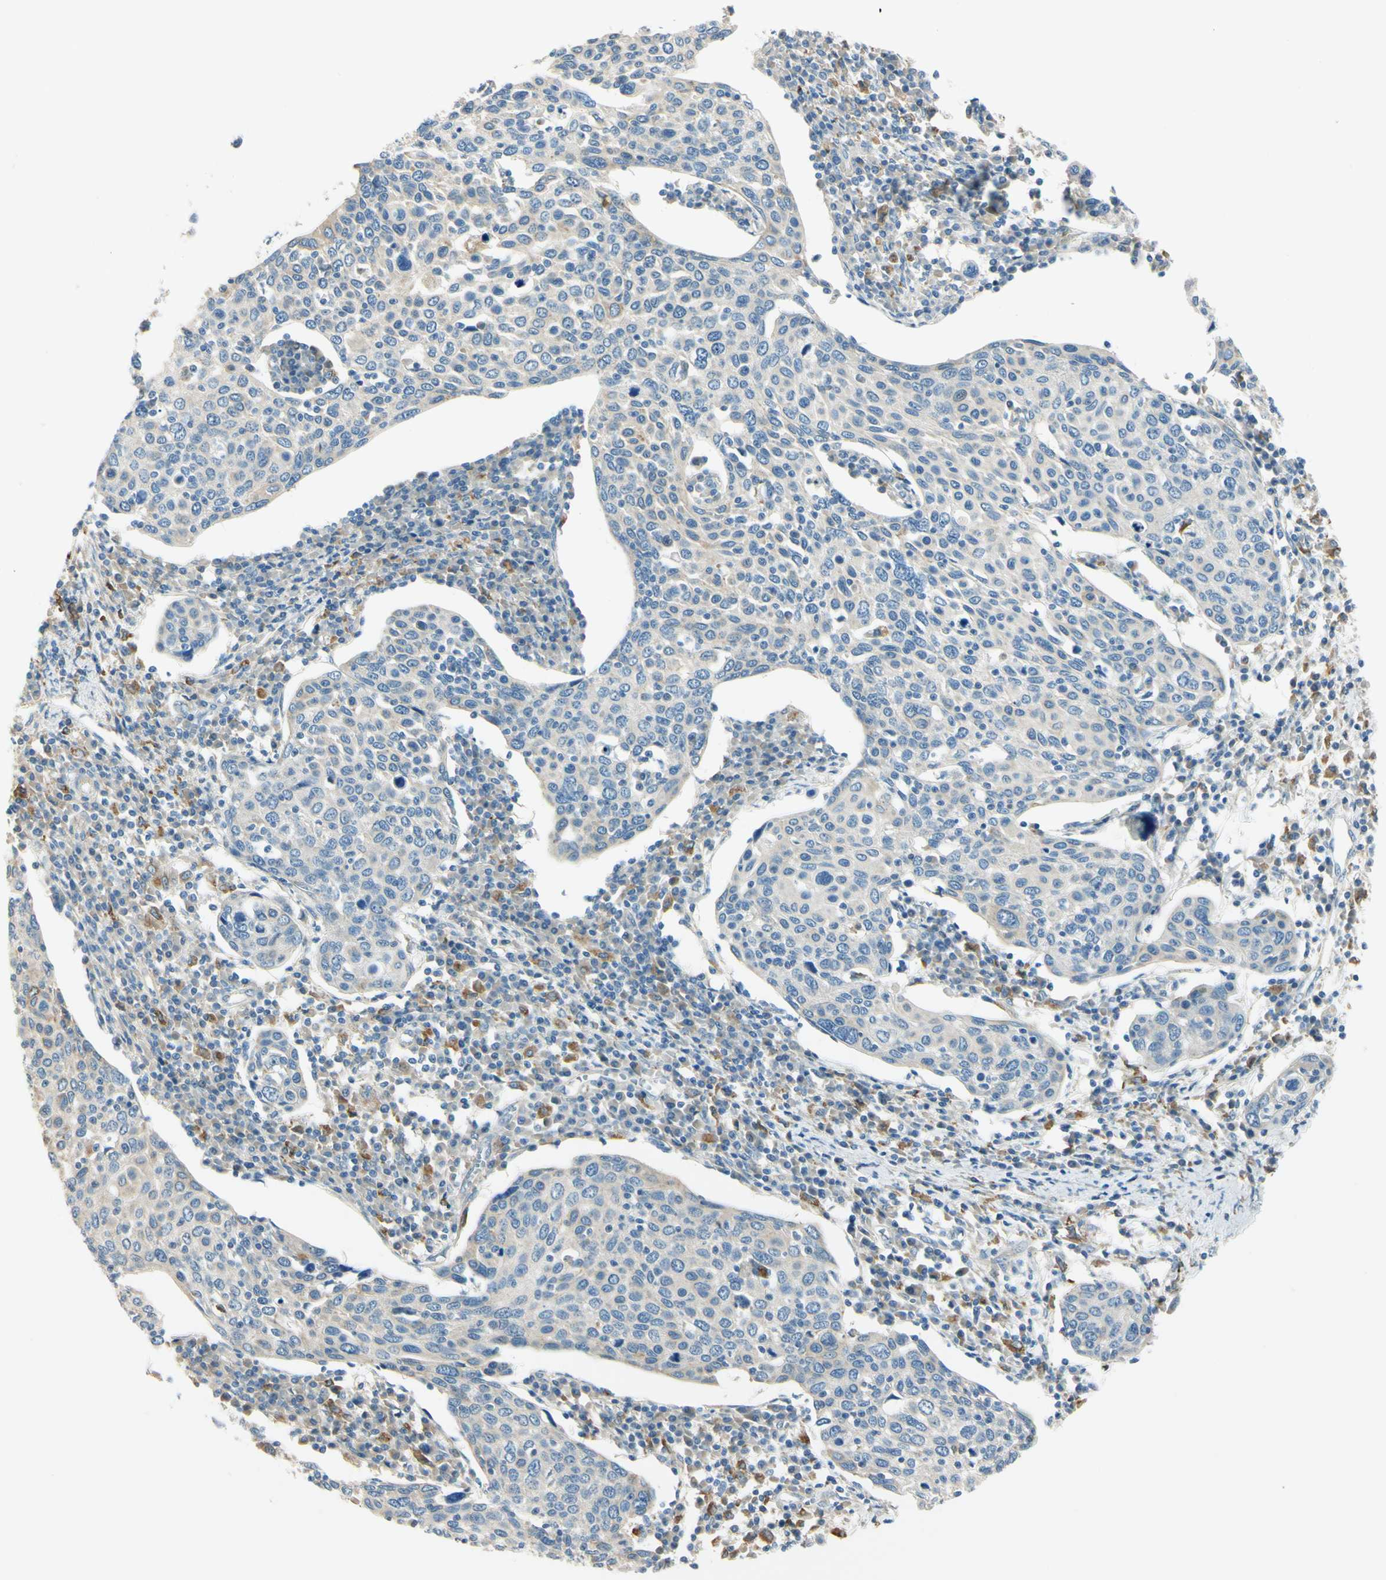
{"staining": {"intensity": "negative", "quantity": "none", "location": "none"}, "tissue": "cervical cancer", "cell_type": "Tumor cells", "image_type": "cancer", "snomed": [{"axis": "morphology", "description": "Squamous cell carcinoma, NOS"}, {"axis": "topography", "description": "Cervix"}], "caption": "An immunohistochemistry (IHC) image of squamous cell carcinoma (cervical) is shown. There is no staining in tumor cells of squamous cell carcinoma (cervical).", "gene": "LAMA3", "patient": {"sex": "female", "age": 40}}